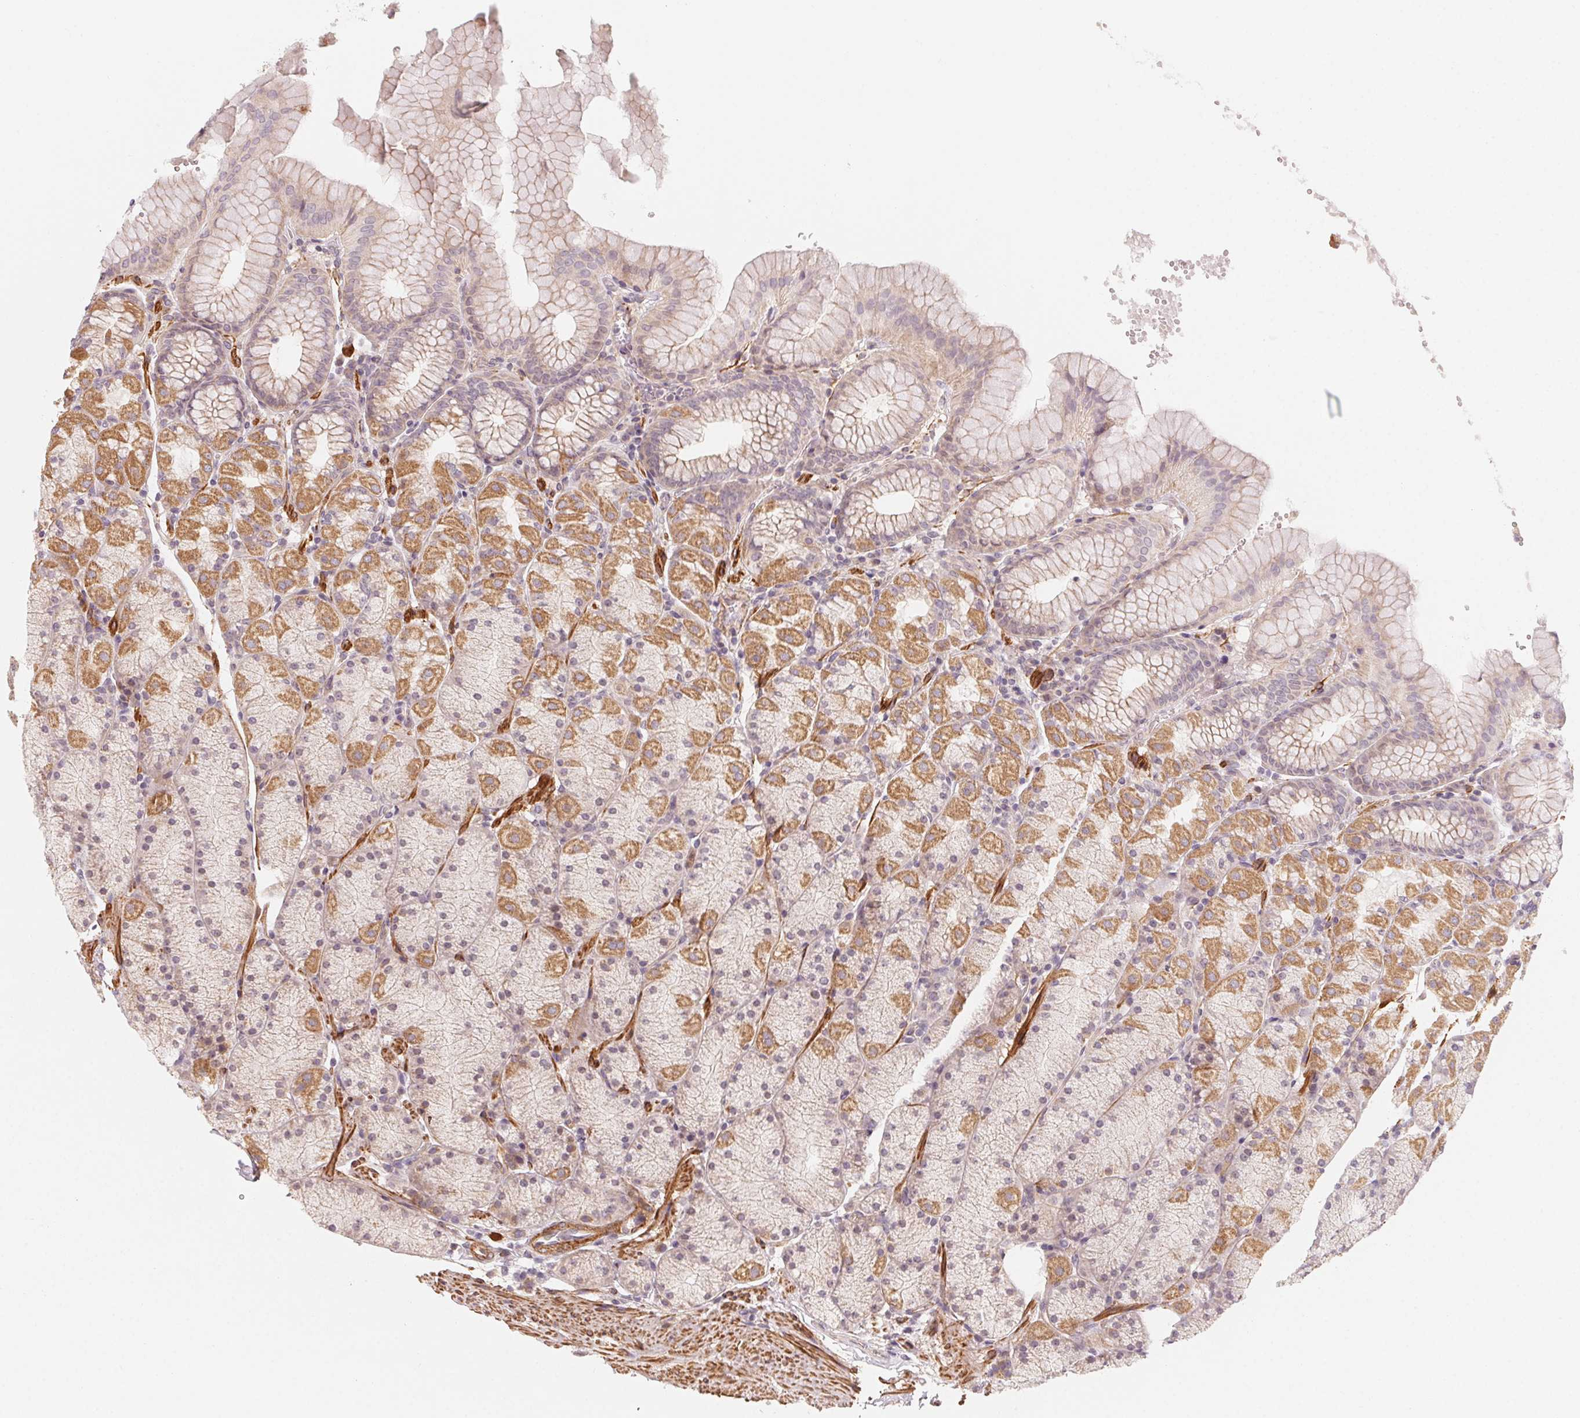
{"staining": {"intensity": "moderate", "quantity": "25%-75%", "location": "cytoplasmic/membranous"}, "tissue": "stomach", "cell_type": "Glandular cells", "image_type": "normal", "snomed": [{"axis": "morphology", "description": "Normal tissue, NOS"}, {"axis": "topography", "description": "Stomach, upper"}, {"axis": "topography", "description": "Stomach"}], "caption": "Immunohistochemical staining of normal human stomach shows medium levels of moderate cytoplasmic/membranous positivity in approximately 25%-75% of glandular cells.", "gene": "CCDC112", "patient": {"sex": "male", "age": 76}}